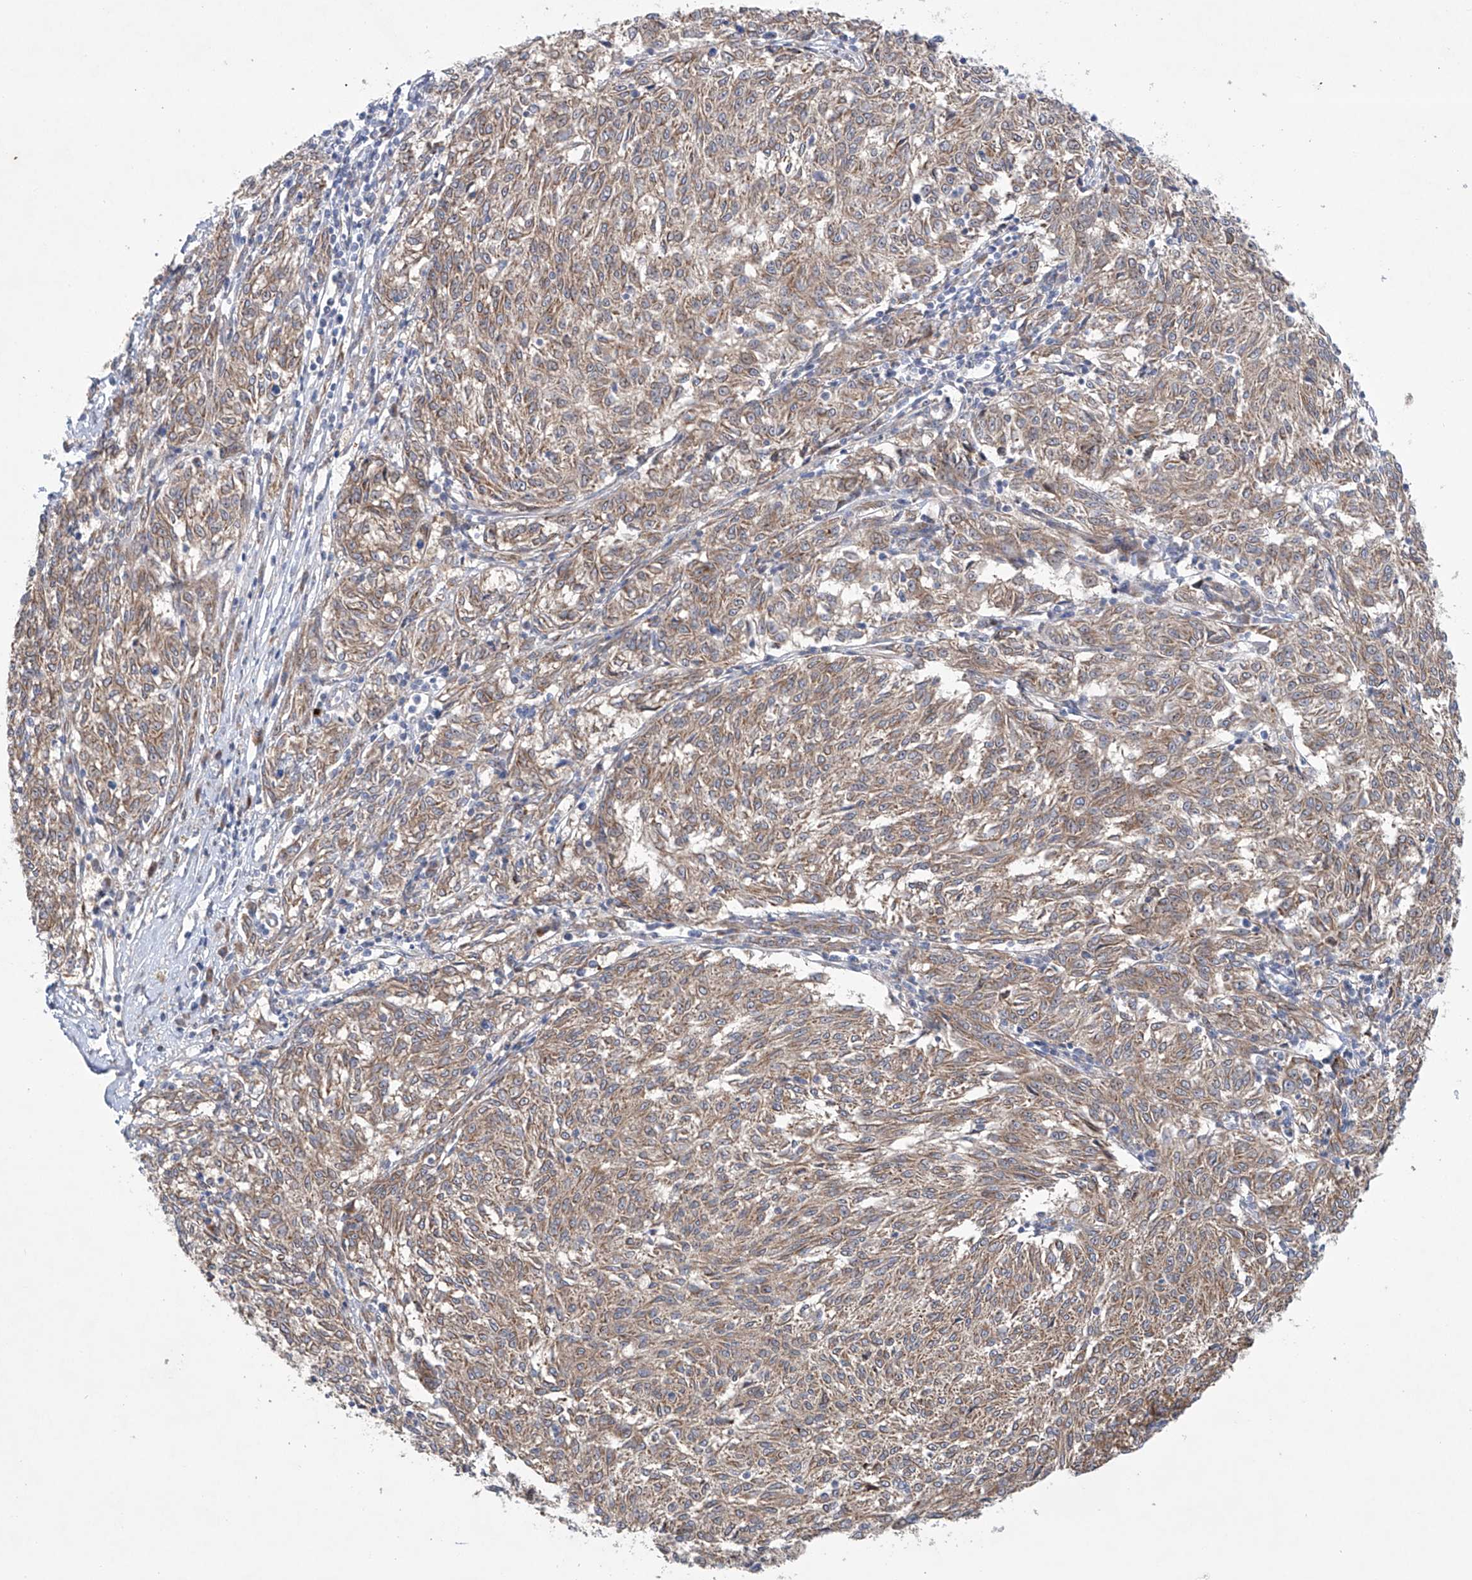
{"staining": {"intensity": "weak", "quantity": ">75%", "location": "cytoplasmic/membranous"}, "tissue": "melanoma", "cell_type": "Tumor cells", "image_type": "cancer", "snomed": [{"axis": "morphology", "description": "Malignant melanoma, NOS"}, {"axis": "topography", "description": "Skin"}], "caption": "Approximately >75% of tumor cells in malignant melanoma demonstrate weak cytoplasmic/membranous protein expression as visualized by brown immunohistochemical staining.", "gene": "KLC4", "patient": {"sex": "female", "age": 72}}